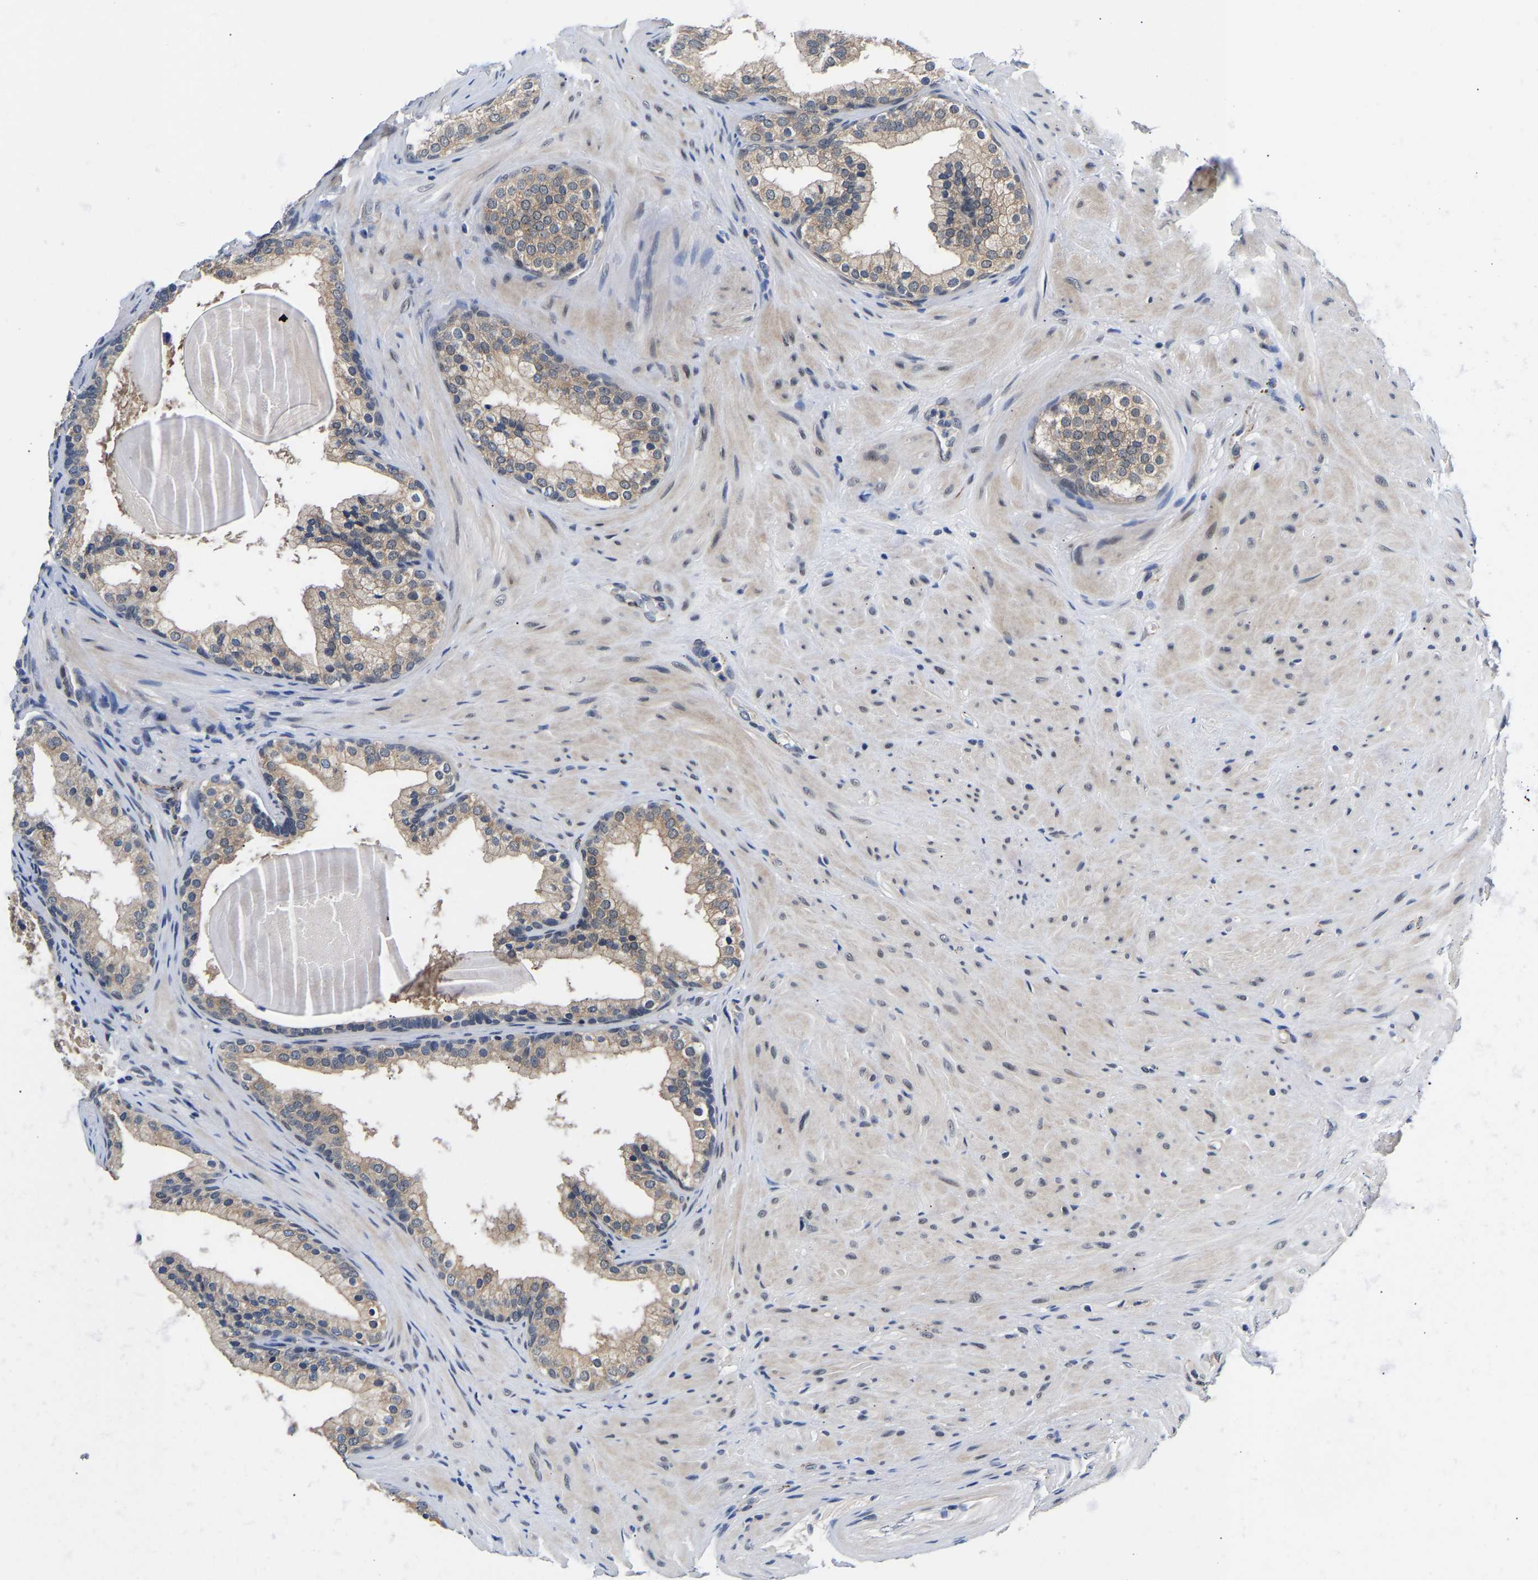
{"staining": {"intensity": "weak", "quantity": "25%-75%", "location": "cytoplasmic/membranous"}, "tissue": "prostate cancer", "cell_type": "Tumor cells", "image_type": "cancer", "snomed": [{"axis": "morphology", "description": "Adenocarcinoma, Low grade"}, {"axis": "topography", "description": "Prostate"}], "caption": "Immunohistochemical staining of human adenocarcinoma (low-grade) (prostate) demonstrates weak cytoplasmic/membranous protein positivity in about 25%-75% of tumor cells.", "gene": "METTL16", "patient": {"sex": "male", "age": 69}}